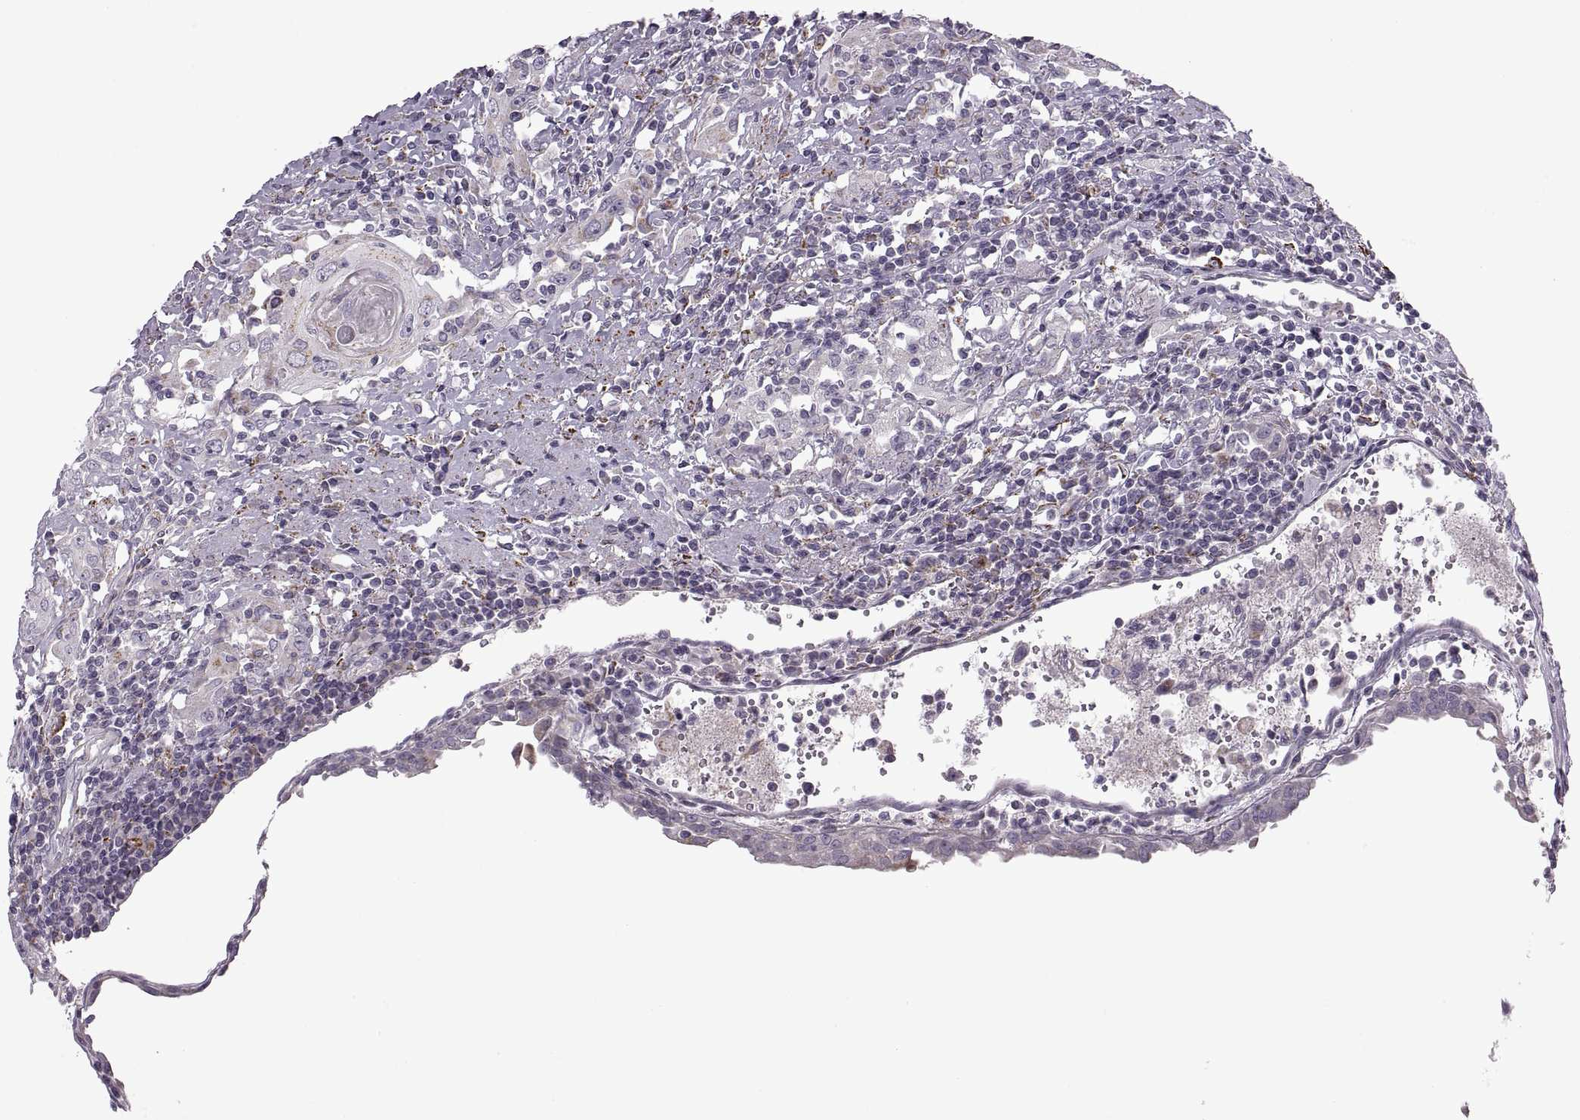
{"staining": {"intensity": "negative", "quantity": "none", "location": "none"}, "tissue": "urothelial cancer", "cell_type": "Tumor cells", "image_type": "cancer", "snomed": [{"axis": "morphology", "description": "Urothelial carcinoma, High grade"}, {"axis": "topography", "description": "Urinary bladder"}], "caption": "High-grade urothelial carcinoma was stained to show a protein in brown. There is no significant staining in tumor cells. The staining was performed using DAB (3,3'-diaminobenzidine) to visualize the protein expression in brown, while the nuclei were stained in blue with hematoxylin (Magnification: 20x).", "gene": "PIERCE1", "patient": {"sex": "female", "age": 85}}